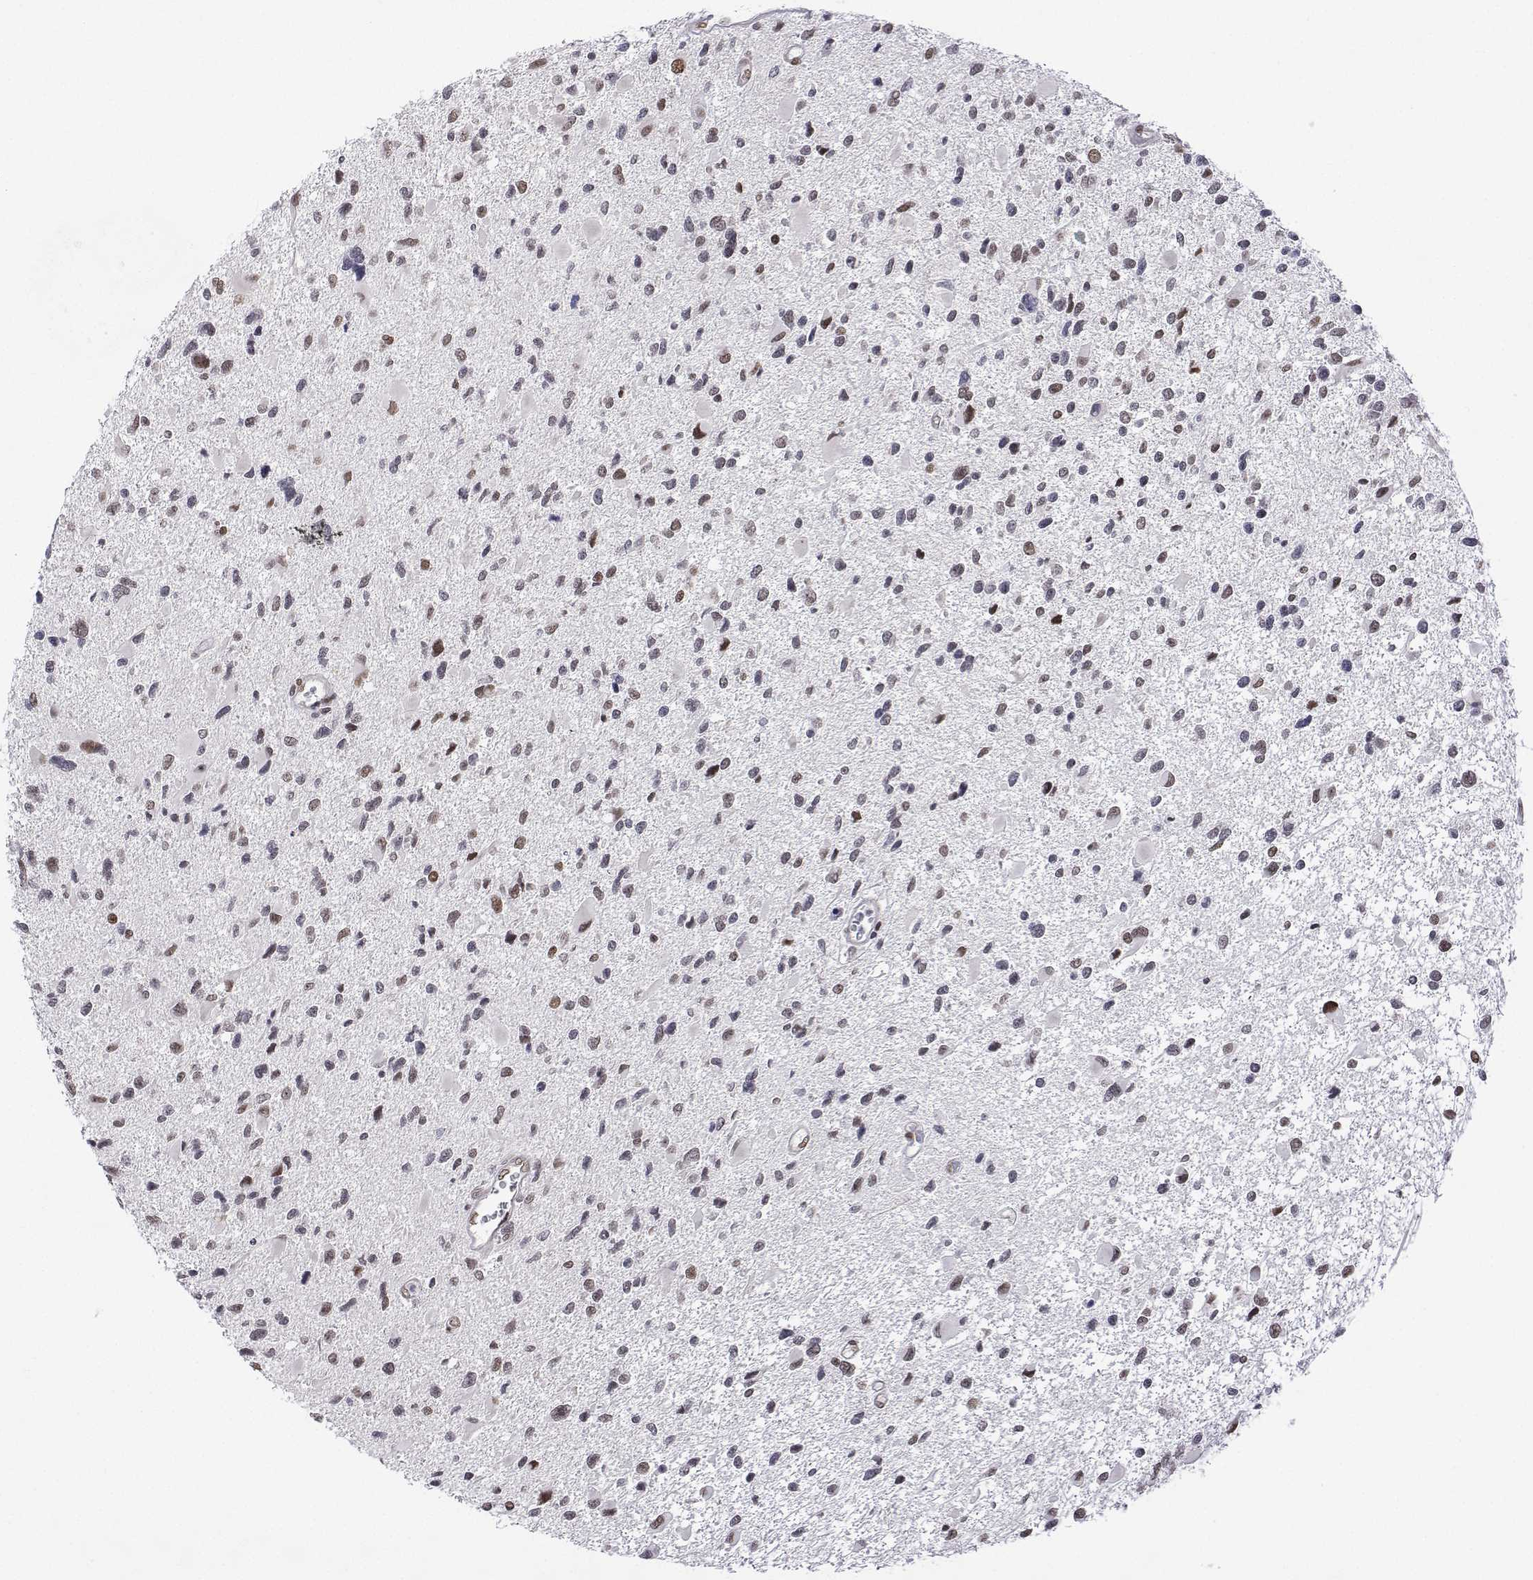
{"staining": {"intensity": "moderate", "quantity": "25%-75%", "location": "nuclear"}, "tissue": "glioma", "cell_type": "Tumor cells", "image_type": "cancer", "snomed": [{"axis": "morphology", "description": "Glioma, malignant, Low grade"}, {"axis": "topography", "description": "Brain"}], "caption": "This photomicrograph displays malignant low-grade glioma stained with immunohistochemistry (IHC) to label a protein in brown. The nuclear of tumor cells show moderate positivity for the protein. Nuclei are counter-stained blue.", "gene": "XPC", "patient": {"sex": "female", "age": 32}}